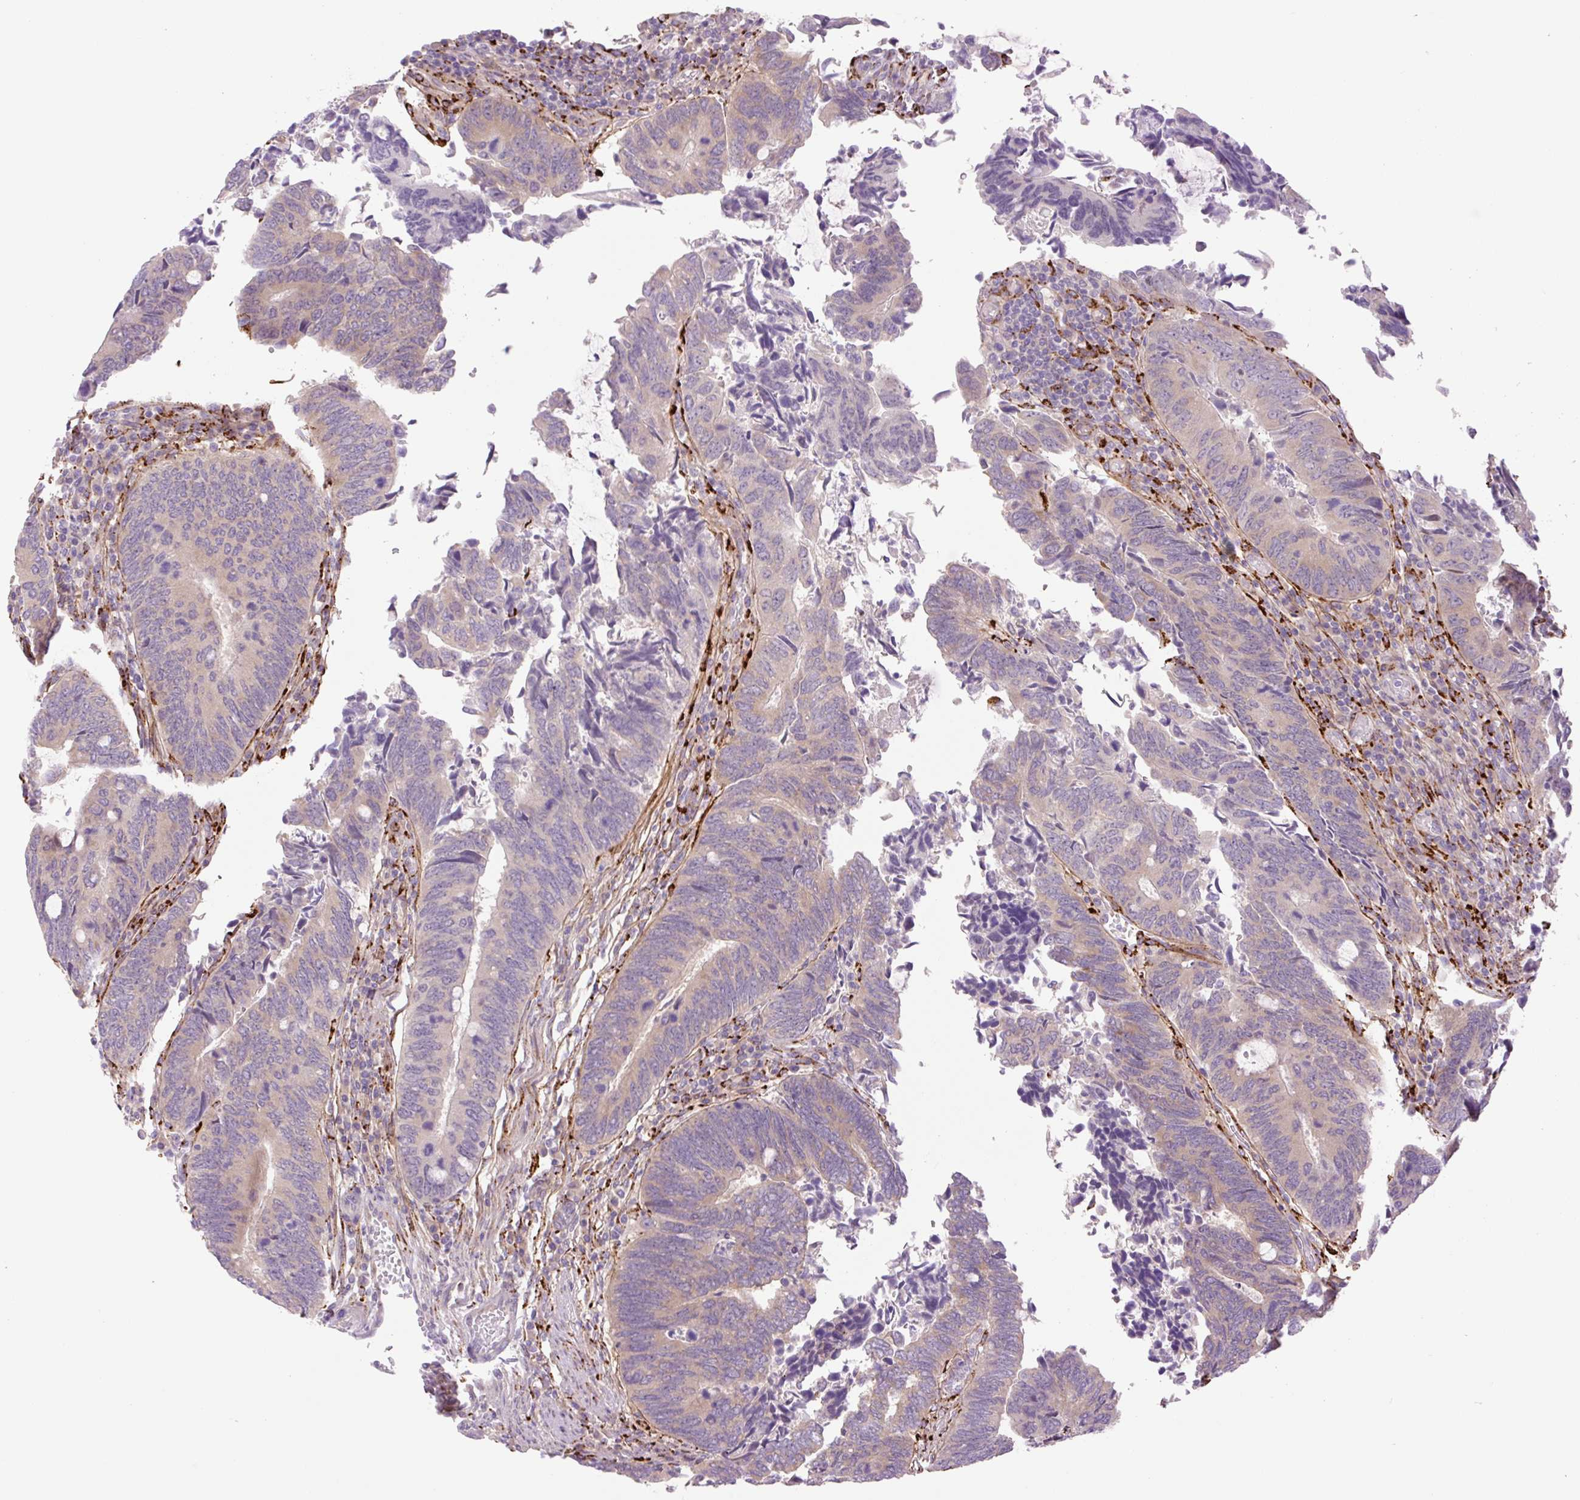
{"staining": {"intensity": "weak", "quantity": "25%-75%", "location": "cytoplasmic/membranous"}, "tissue": "colorectal cancer", "cell_type": "Tumor cells", "image_type": "cancer", "snomed": [{"axis": "morphology", "description": "Adenocarcinoma, NOS"}, {"axis": "topography", "description": "Colon"}], "caption": "Colorectal cancer (adenocarcinoma) tissue shows weak cytoplasmic/membranous expression in approximately 25%-75% of tumor cells", "gene": "COL5A1", "patient": {"sex": "male", "age": 87}}